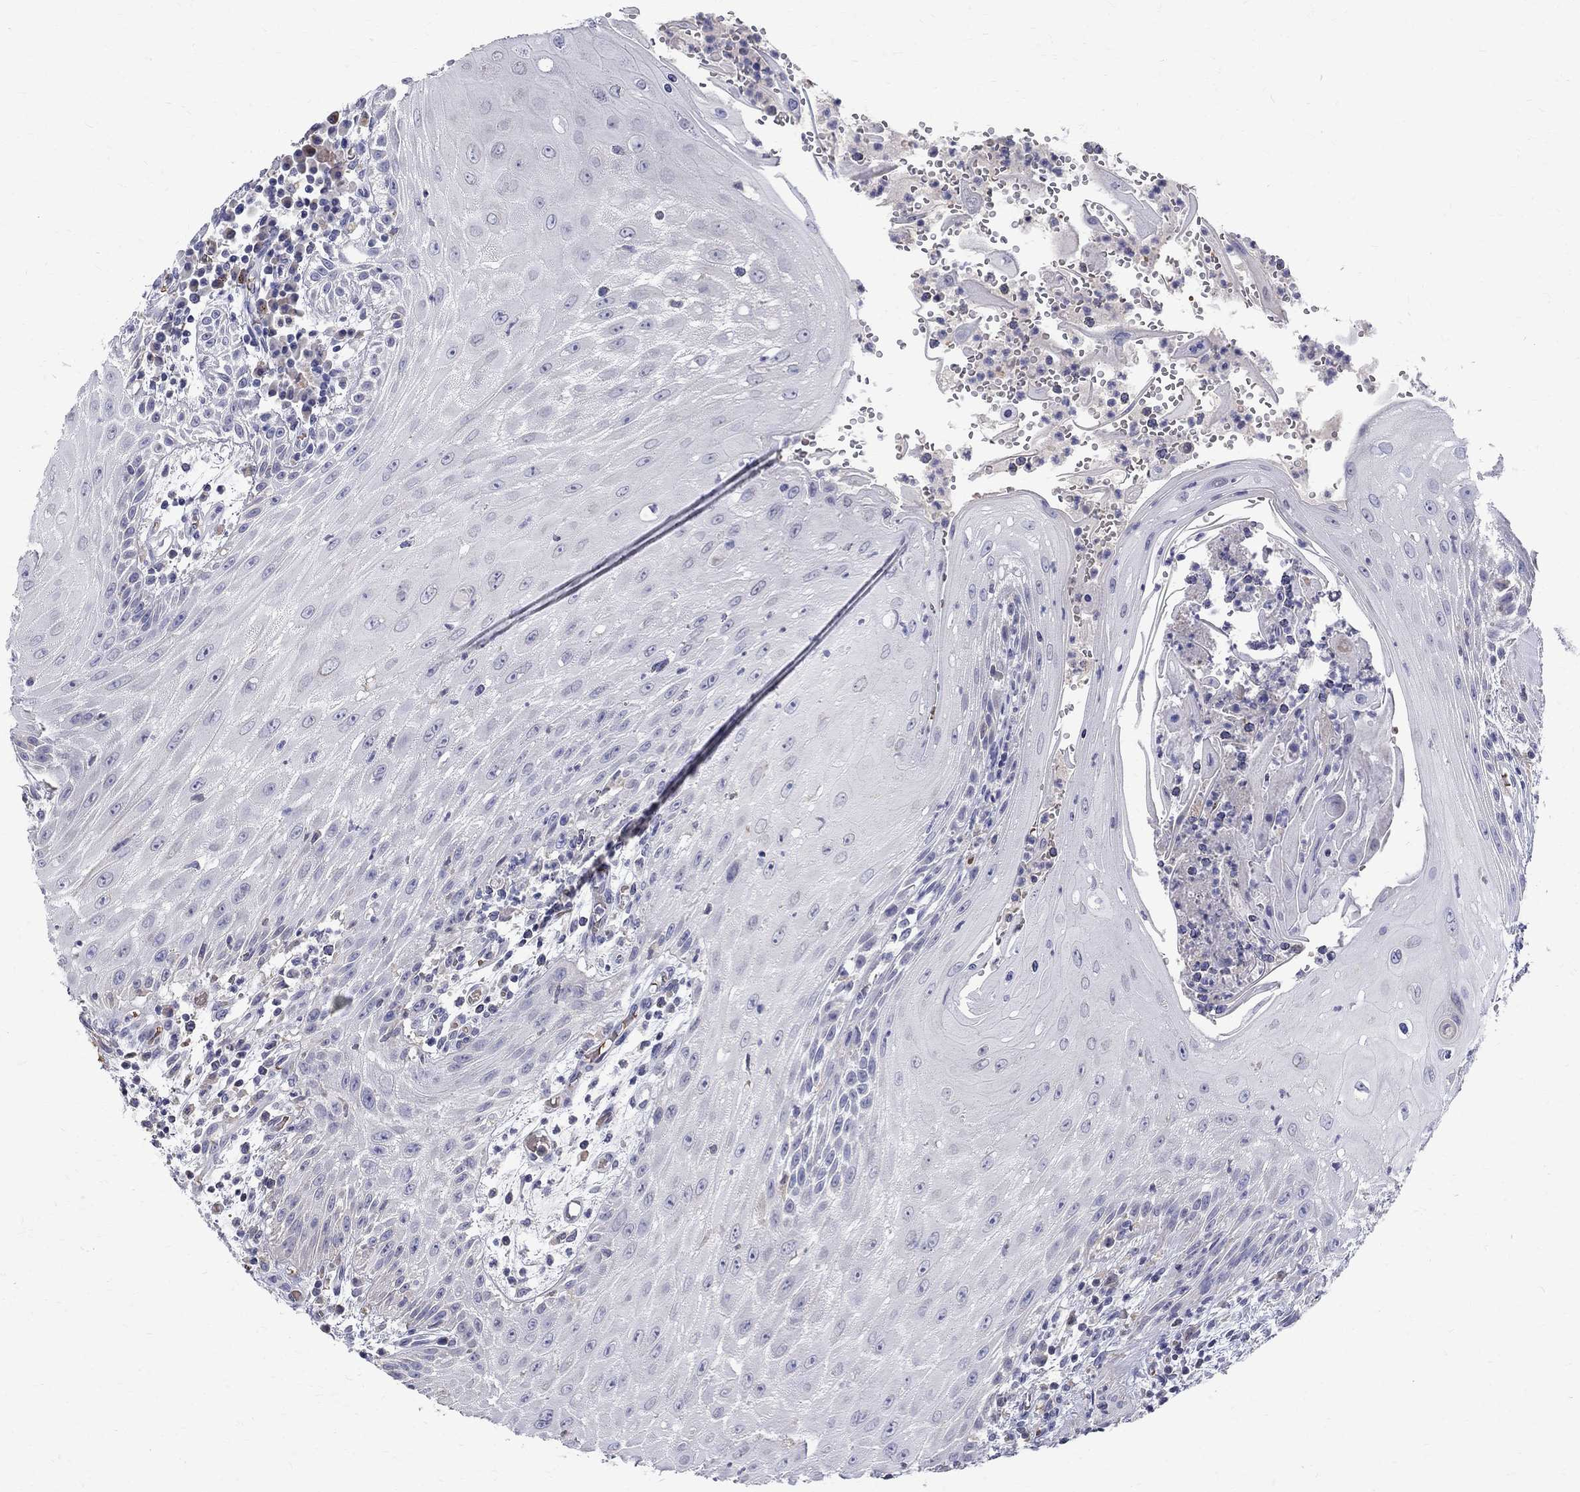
{"staining": {"intensity": "negative", "quantity": "none", "location": "none"}, "tissue": "head and neck cancer", "cell_type": "Tumor cells", "image_type": "cancer", "snomed": [{"axis": "morphology", "description": "Squamous cell carcinoma, NOS"}, {"axis": "topography", "description": "Oral tissue"}, {"axis": "topography", "description": "Head-Neck"}], "caption": "IHC of head and neck squamous cell carcinoma exhibits no positivity in tumor cells. The staining is performed using DAB (3,3'-diaminobenzidine) brown chromogen with nuclei counter-stained in using hematoxylin.", "gene": "AGER", "patient": {"sex": "male", "age": 58}}